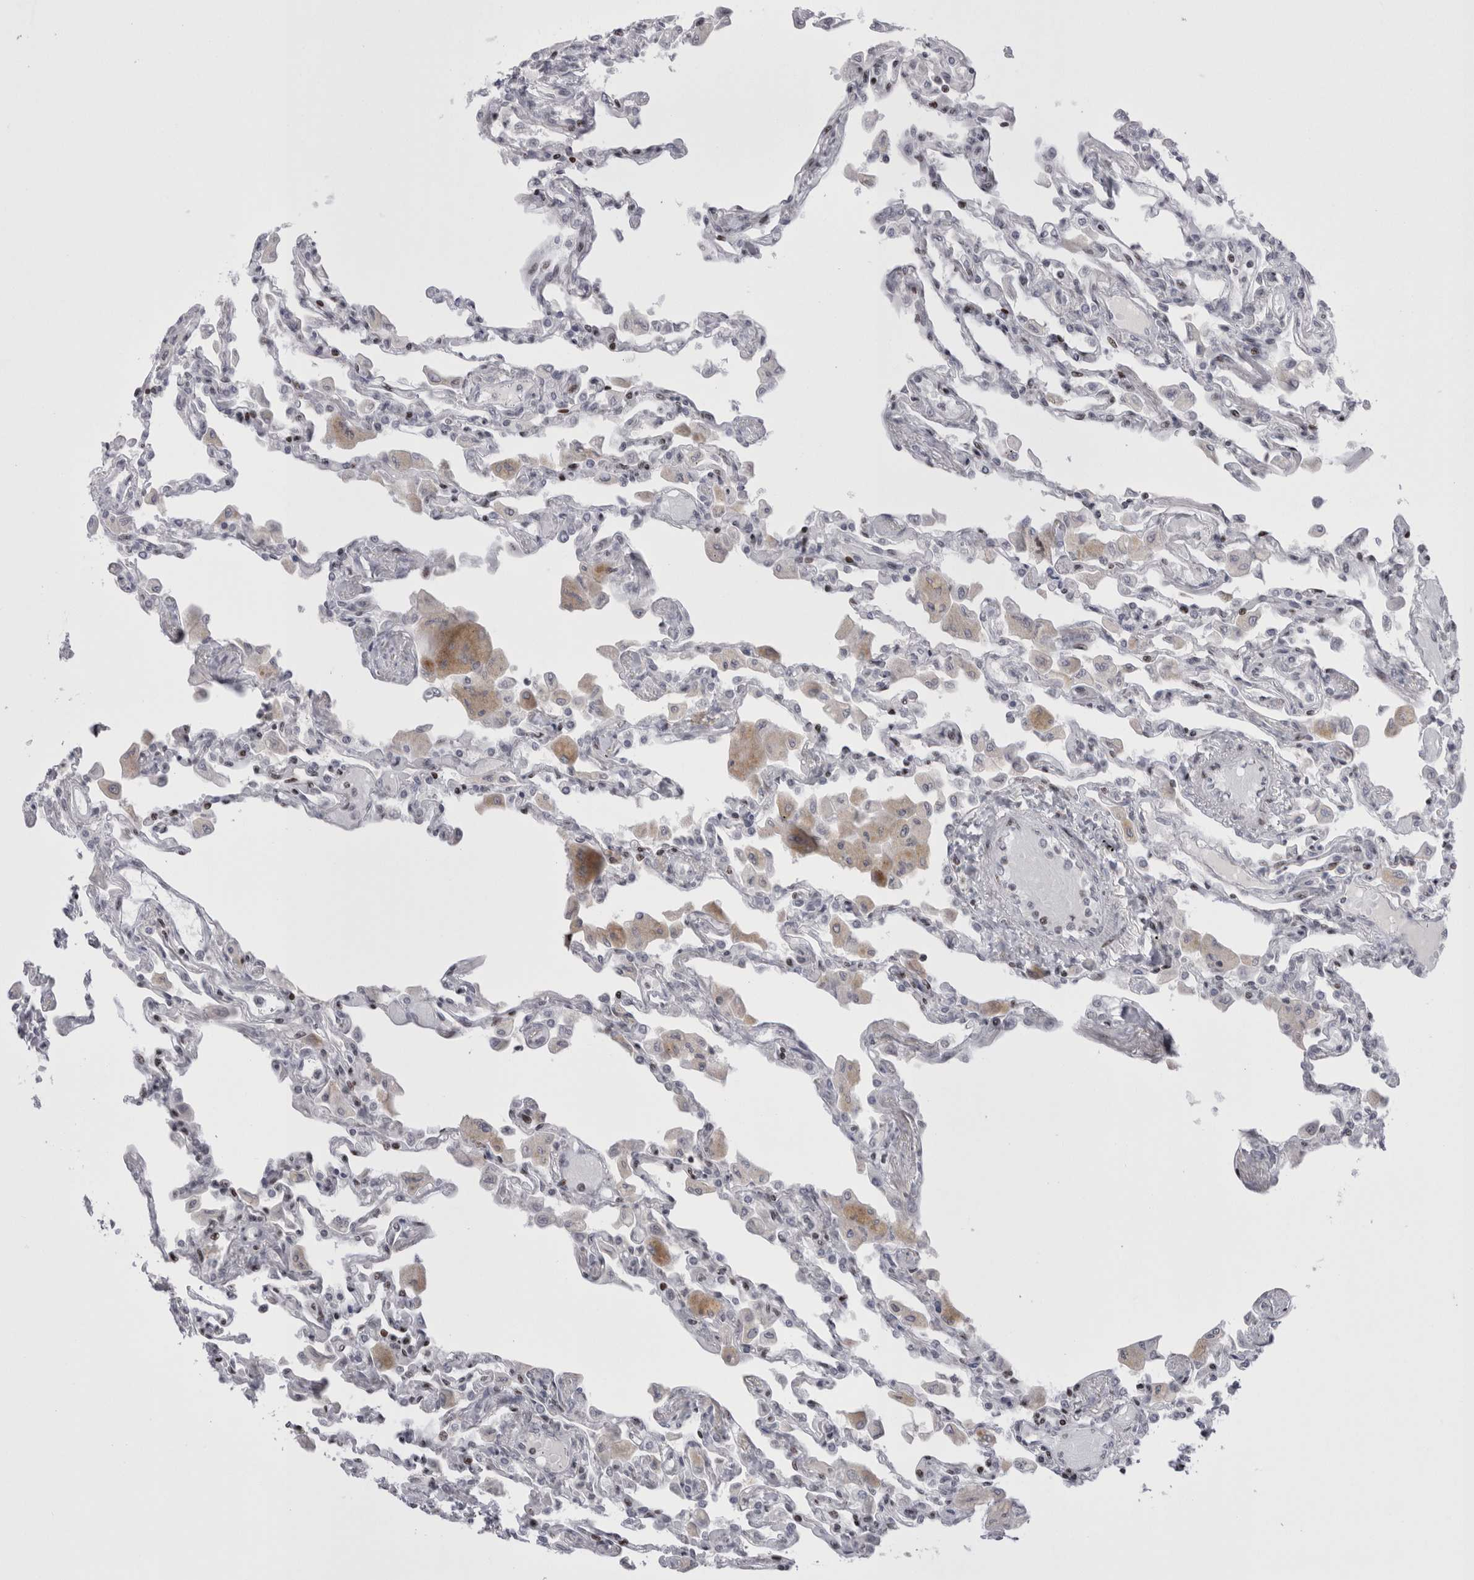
{"staining": {"intensity": "negative", "quantity": "none", "location": "none"}, "tissue": "lung", "cell_type": "Alveolar cells", "image_type": "normal", "snomed": [{"axis": "morphology", "description": "Normal tissue, NOS"}, {"axis": "topography", "description": "Bronchus"}, {"axis": "topography", "description": "Lung"}], "caption": "Immunohistochemical staining of benign lung displays no significant expression in alveolar cells.", "gene": "FNDC8", "patient": {"sex": "female", "age": 49}}